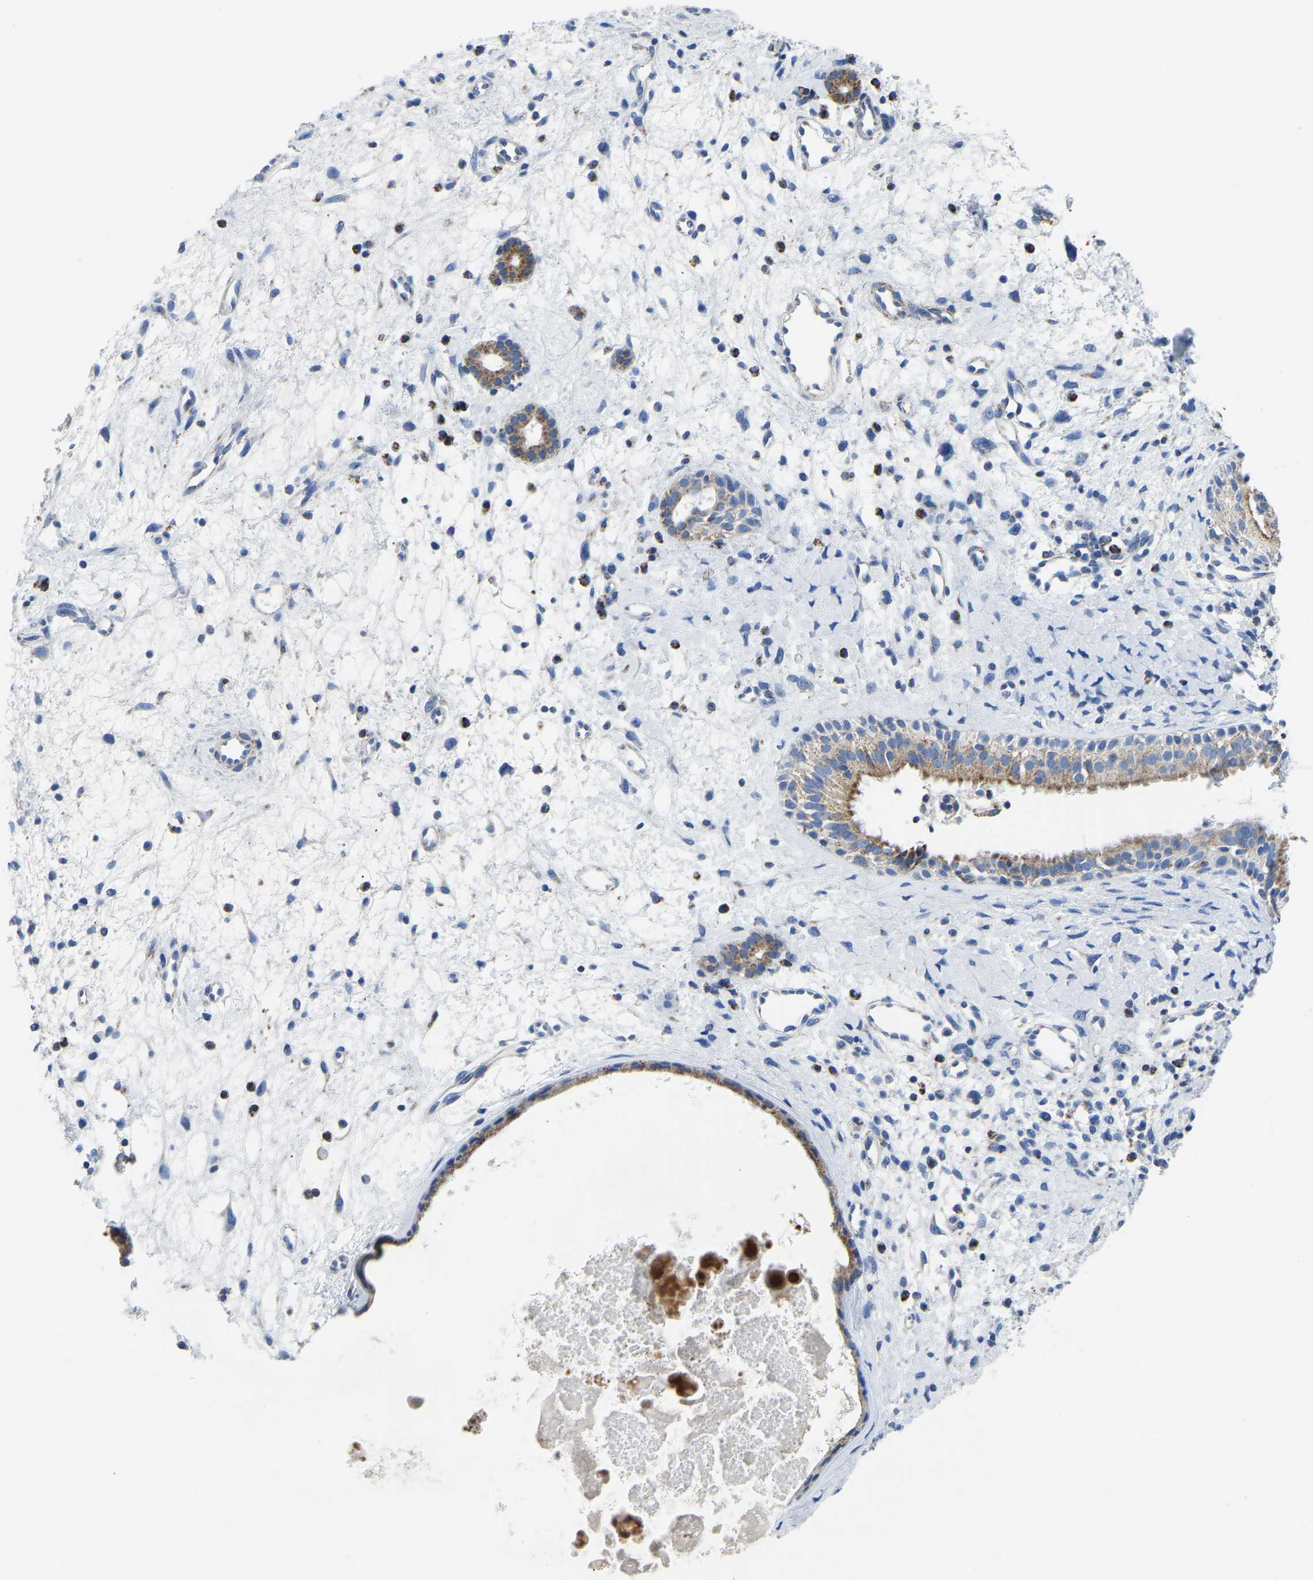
{"staining": {"intensity": "moderate", "quantity": ">75%", "location": "cytoplasmic/membranous"}, "tissue": "nasopharynx", "cell_type": "Respiratory epithelial cells", "image_type": "normal", "snomed": [{"axis": "morphology", "description": "Normal tissue, NOS"}, {"axis": "topography", "description": "Nasopharynx"}], "caption": "Respiratory epithelial cells reveal medium levels of moderate cytoplasmic/membranous positivity in approximately >75% of cells in unremarkable nasopharynx. The protein is stained brown, and the nuclei are stained in blue (DAB IHC with brightfield microscopy, high magnification).", "gene": "ETFA", "patient": {"sex": "male", "age": 22}}